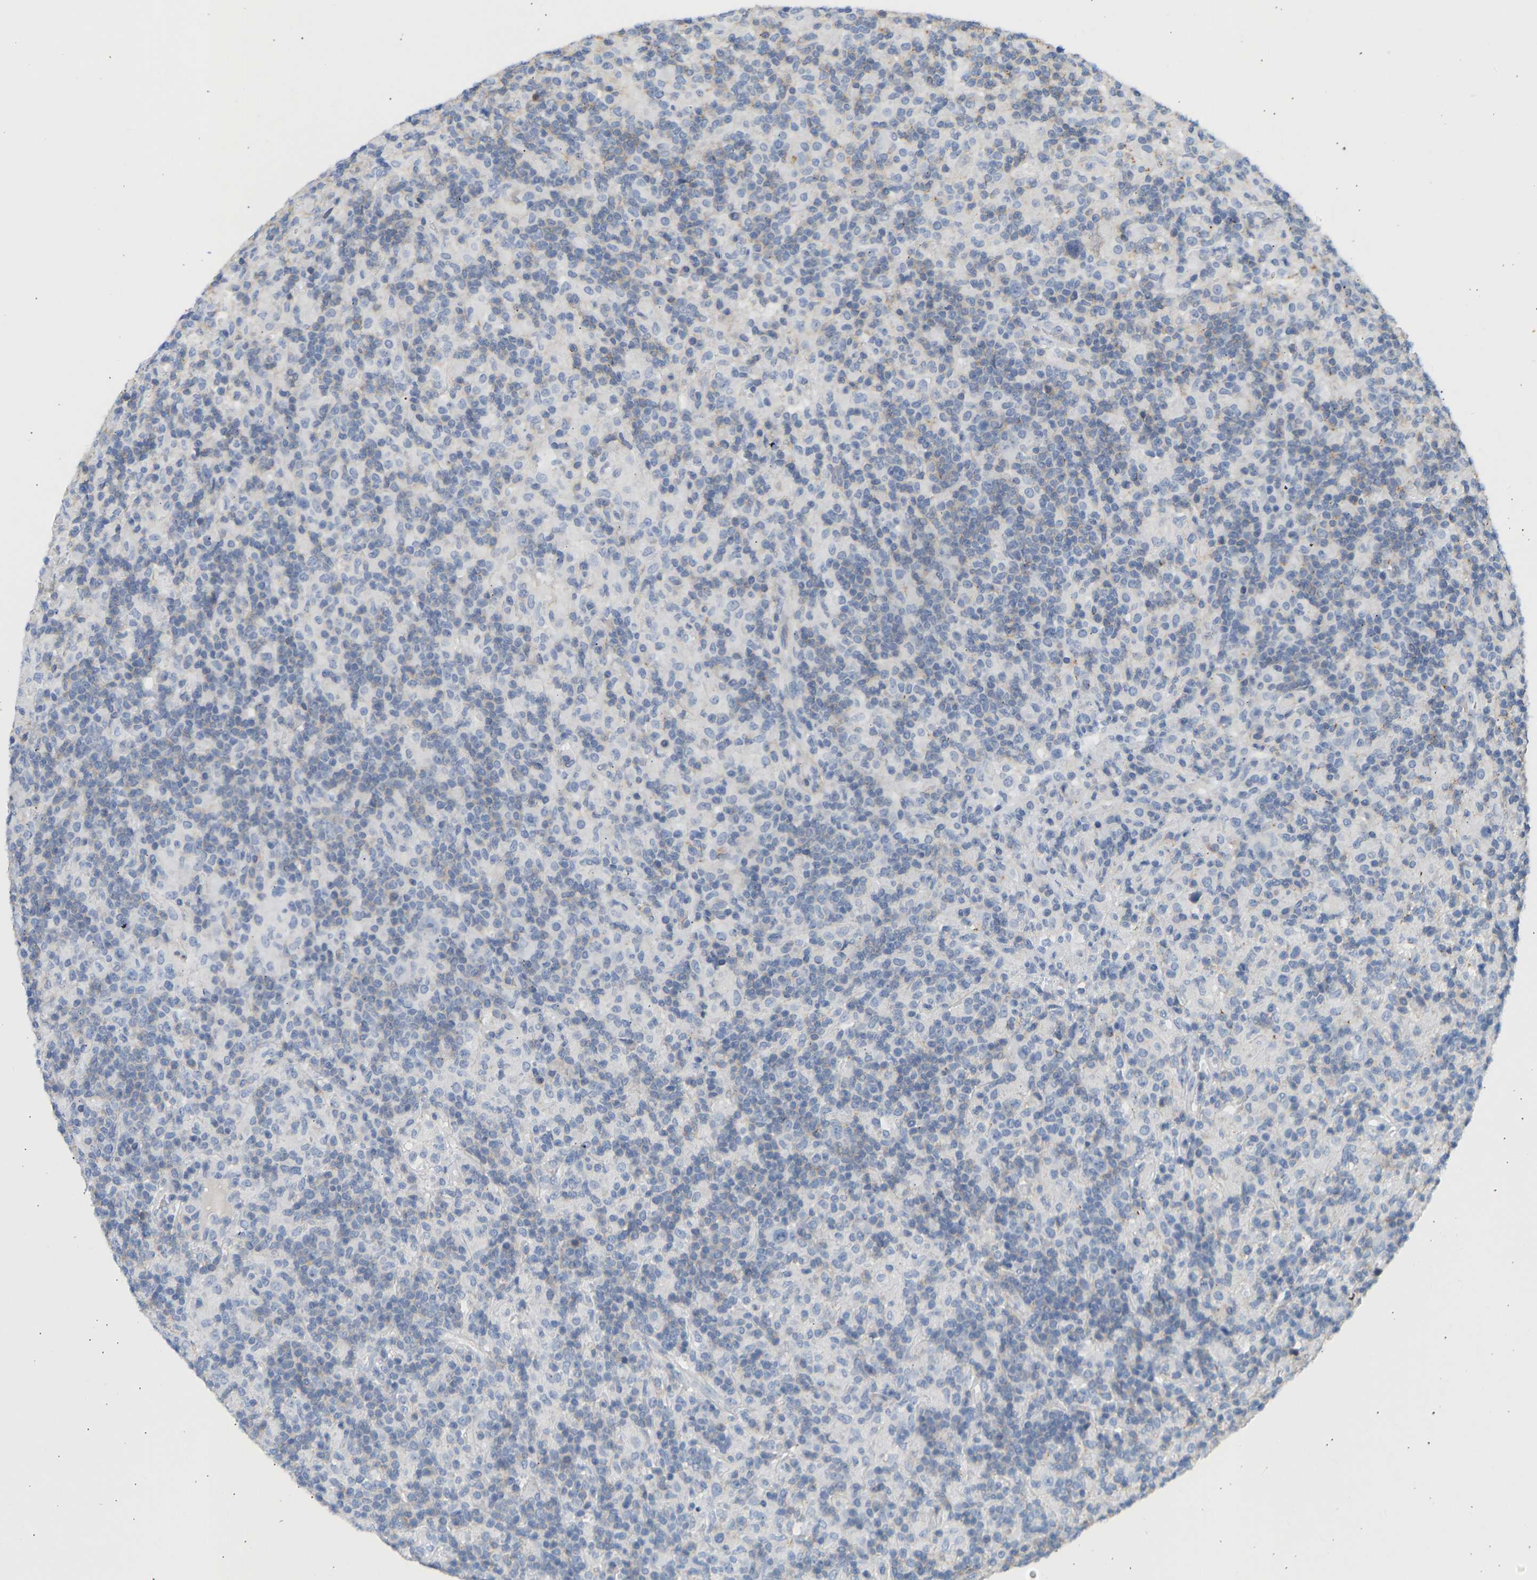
{"staining": {"intensity": "negative", "quantity": "none", "location": "none"}, "tissue": "lymphoma", "cell_type": "Tumor cells", "image_type": "cancer", "snomed": [{"axis": "morphology", "description": "Hodgkin's disease, NOS"}, {"axis": "topography", "description": "Lymph node"}], "caption": "This micrograph is of Hodgkin's disease stained with IHC to label a protein in brown with the nuclei are counter-stained blue. There is no staining in tumor cells.", "gene": "BVES", "patient": {"sex": "male", "age": 70}}